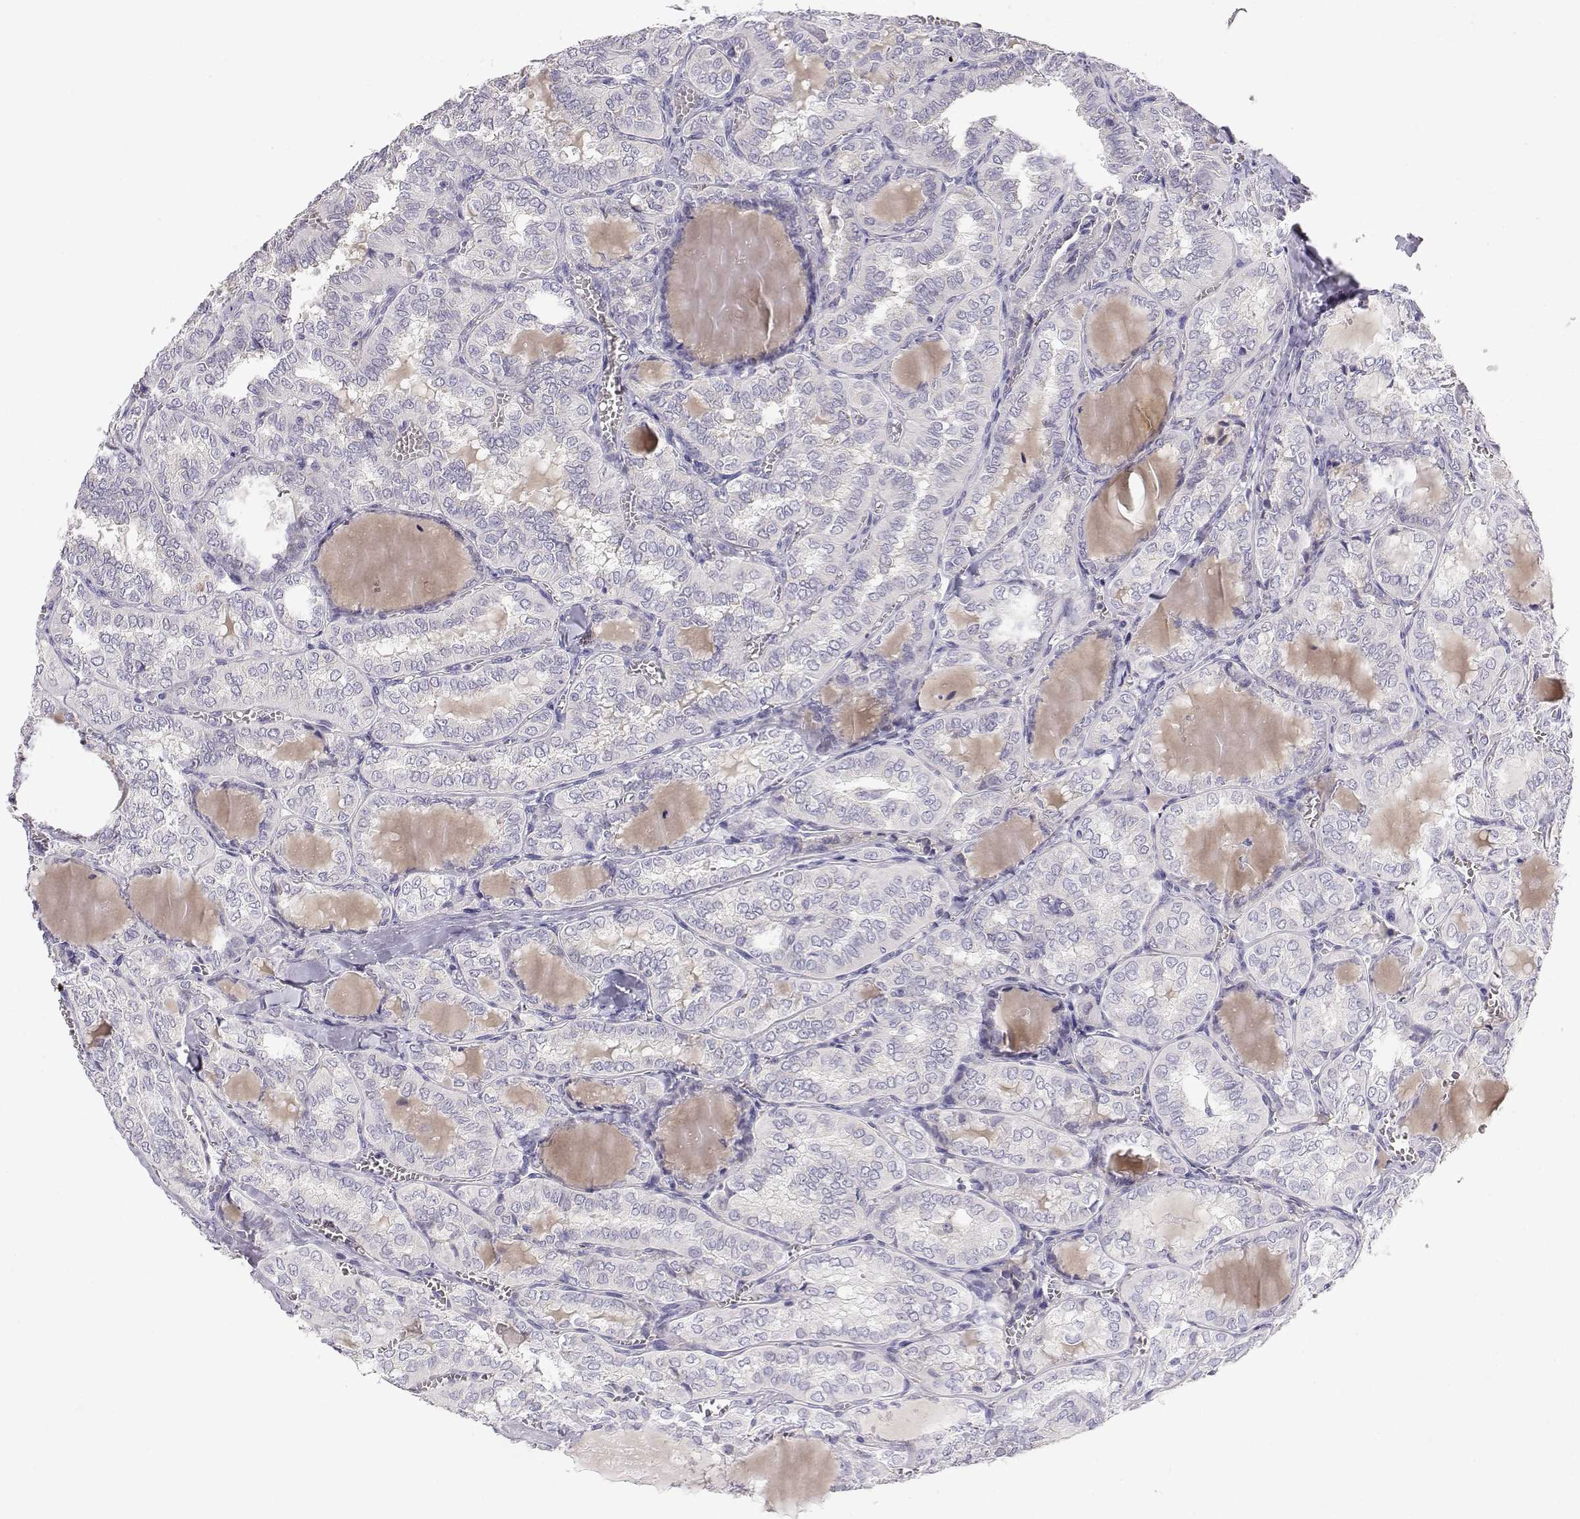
{"staining": {"intensity": "negative", "quantity": "none", "location": "none"}, "tissue": "thyroid cancer", "cell_type": "Tumor cells", "image_type": "cancer", "snomed": [{"axis": "morphology", "description": "Papillary adenocarcinoma, NOS"}, {"axis": "topography", "description": "Thyroid gland"}], "caption": "There is no significant staining in tumor cells of thyroid cancer (papillary adenocarcinoma).", "gene": "CDHR1", "patient": {"sex": "female", "age": 41}}